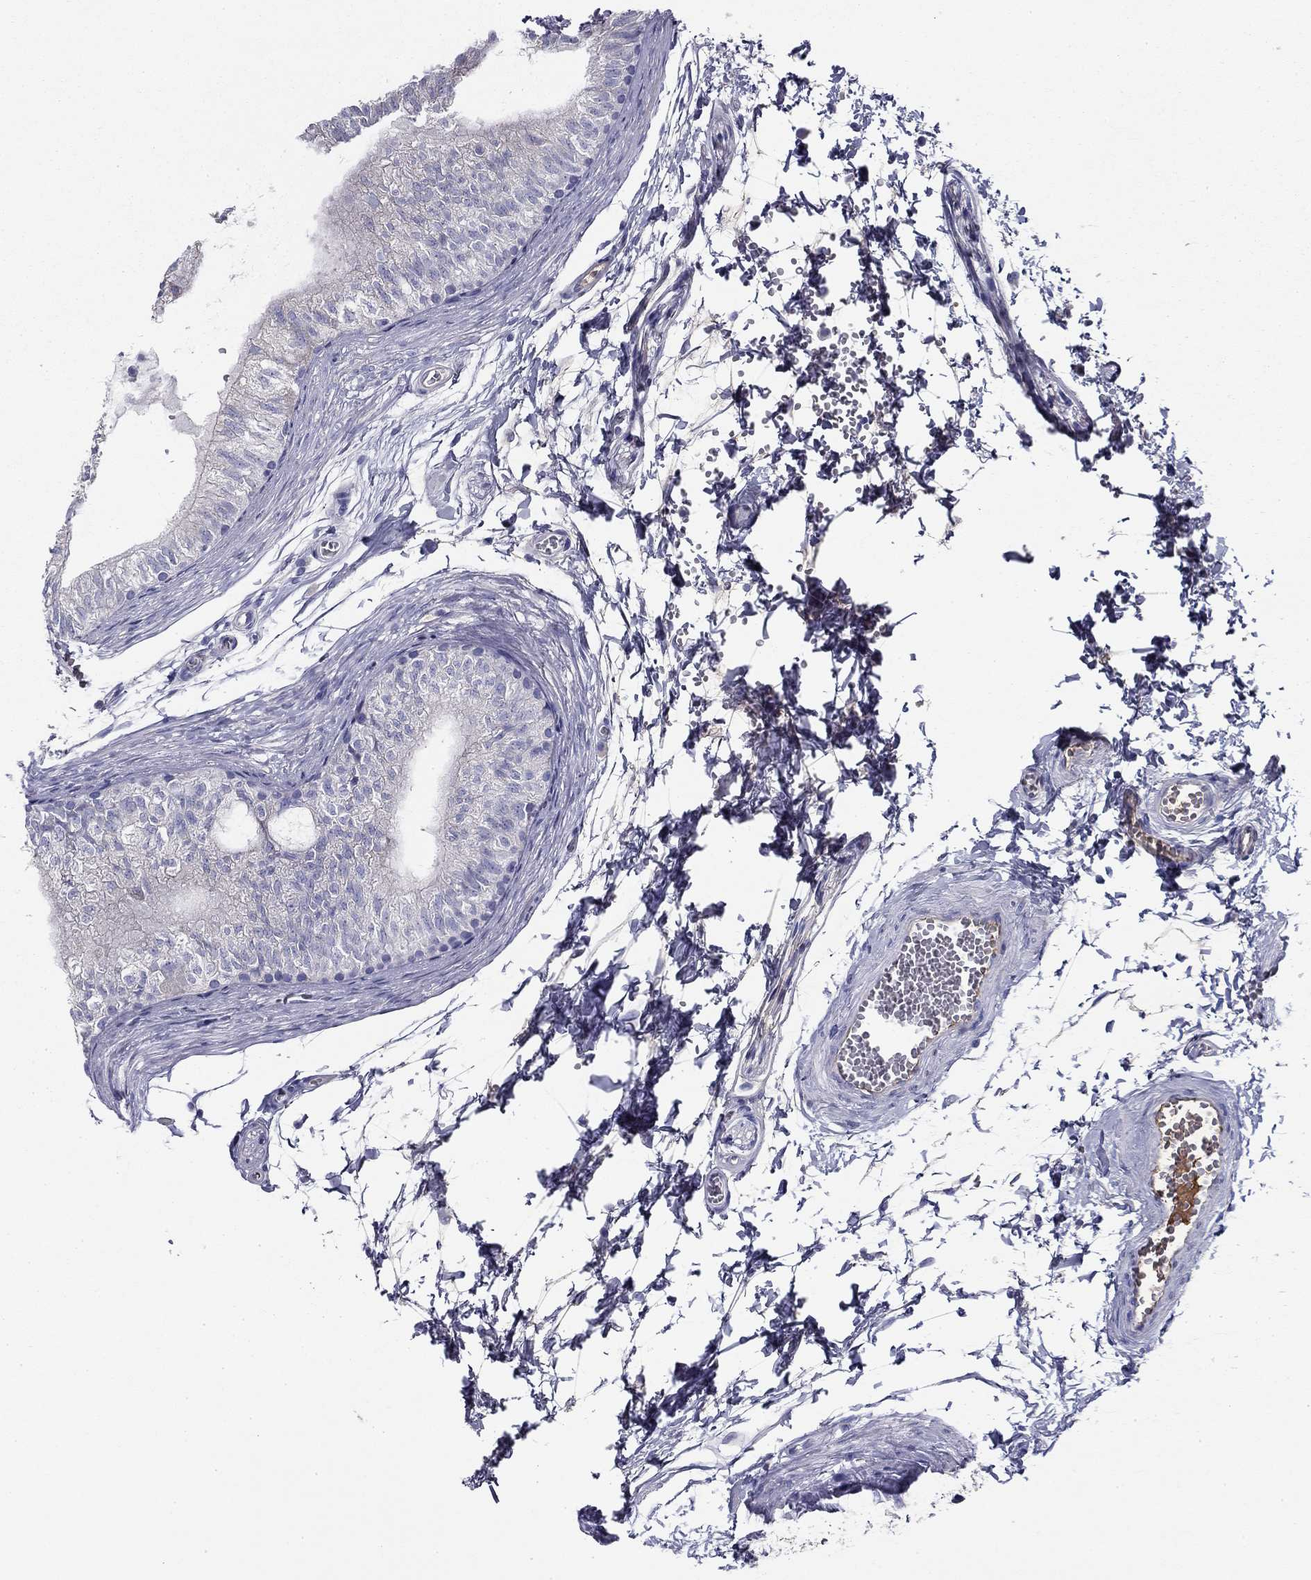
{"staining": {"intensity": "negative", "quantity": "none", "location": "none"}, "tissue": "epididymis", "cell_type": "Glandular cells", "image_type": "normal", "snomed": [{"axis": "morphology", "description": "Normal tissue, NOS"}, {"axis": "topography", "description": "Epididymis"}], "caption": "DAB (3,3'-diaminobenzidine) immunohistochemical staining of normal epididymis demonstrates no significant staining in glandular cells.", "gene": "CPLX4", "patient": {"sex": "male", "age": 22}}